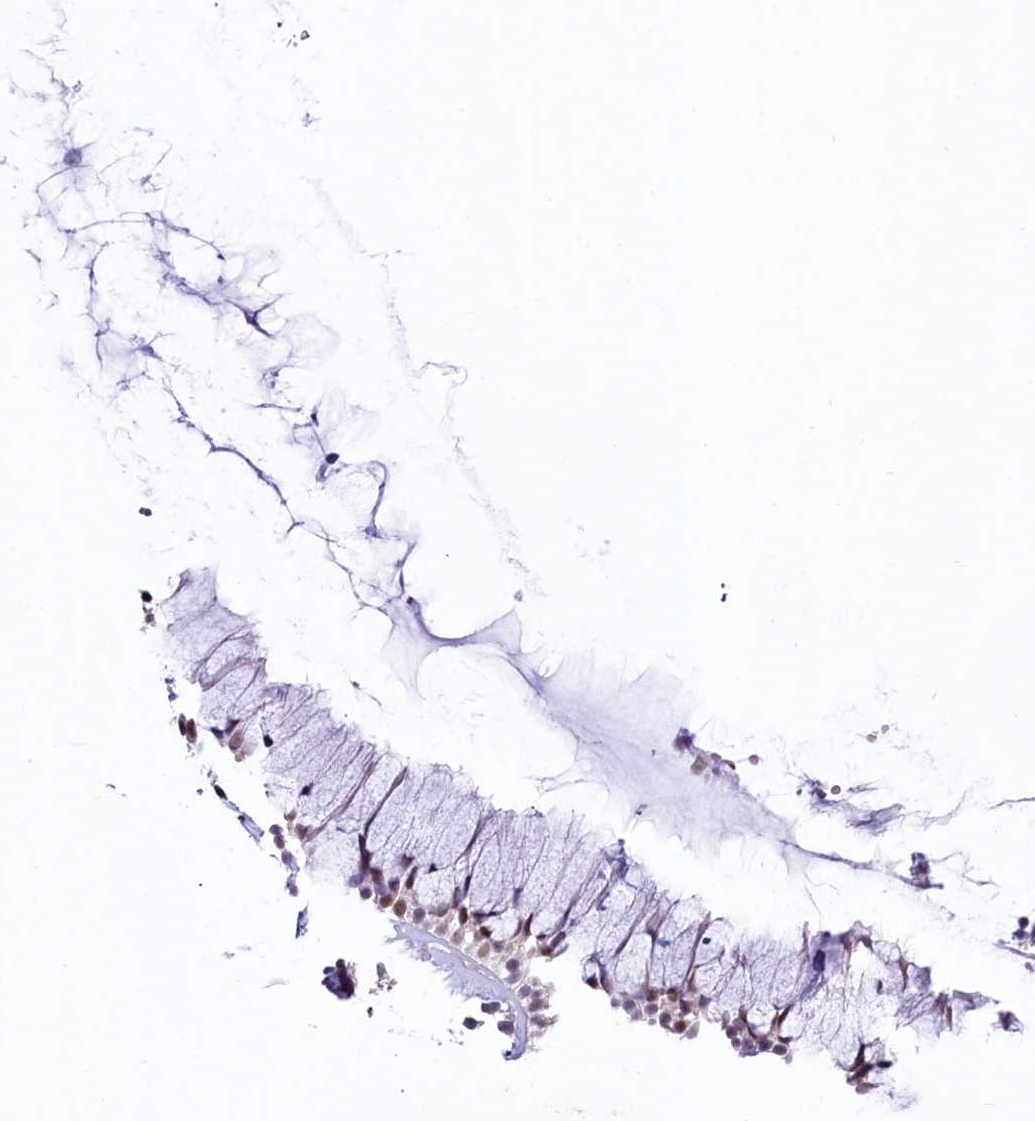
{"staining": {"intensity": "moderate", "quantity": "<25%", "location": "nuclear"}, "tissue": "nasopharynx", "cell_type": "Respiratory epithelial cells", "image_type": "normal", "snomed": [{"axis": "morphology", "description": "Normal tissue, NOS"}, {"axis": "morphology", "description": "Inflammation, NOS"}, {"axis": "topography", "description": "Nasopharynx"}], "caption": "Respiratory epithelial cells demonstrate low levels of moderate nuclear staining in about <25% of cells in benign human nasopharynx.", "gene": "PROCR", "patient": {"sex": "male", "age": 29}}